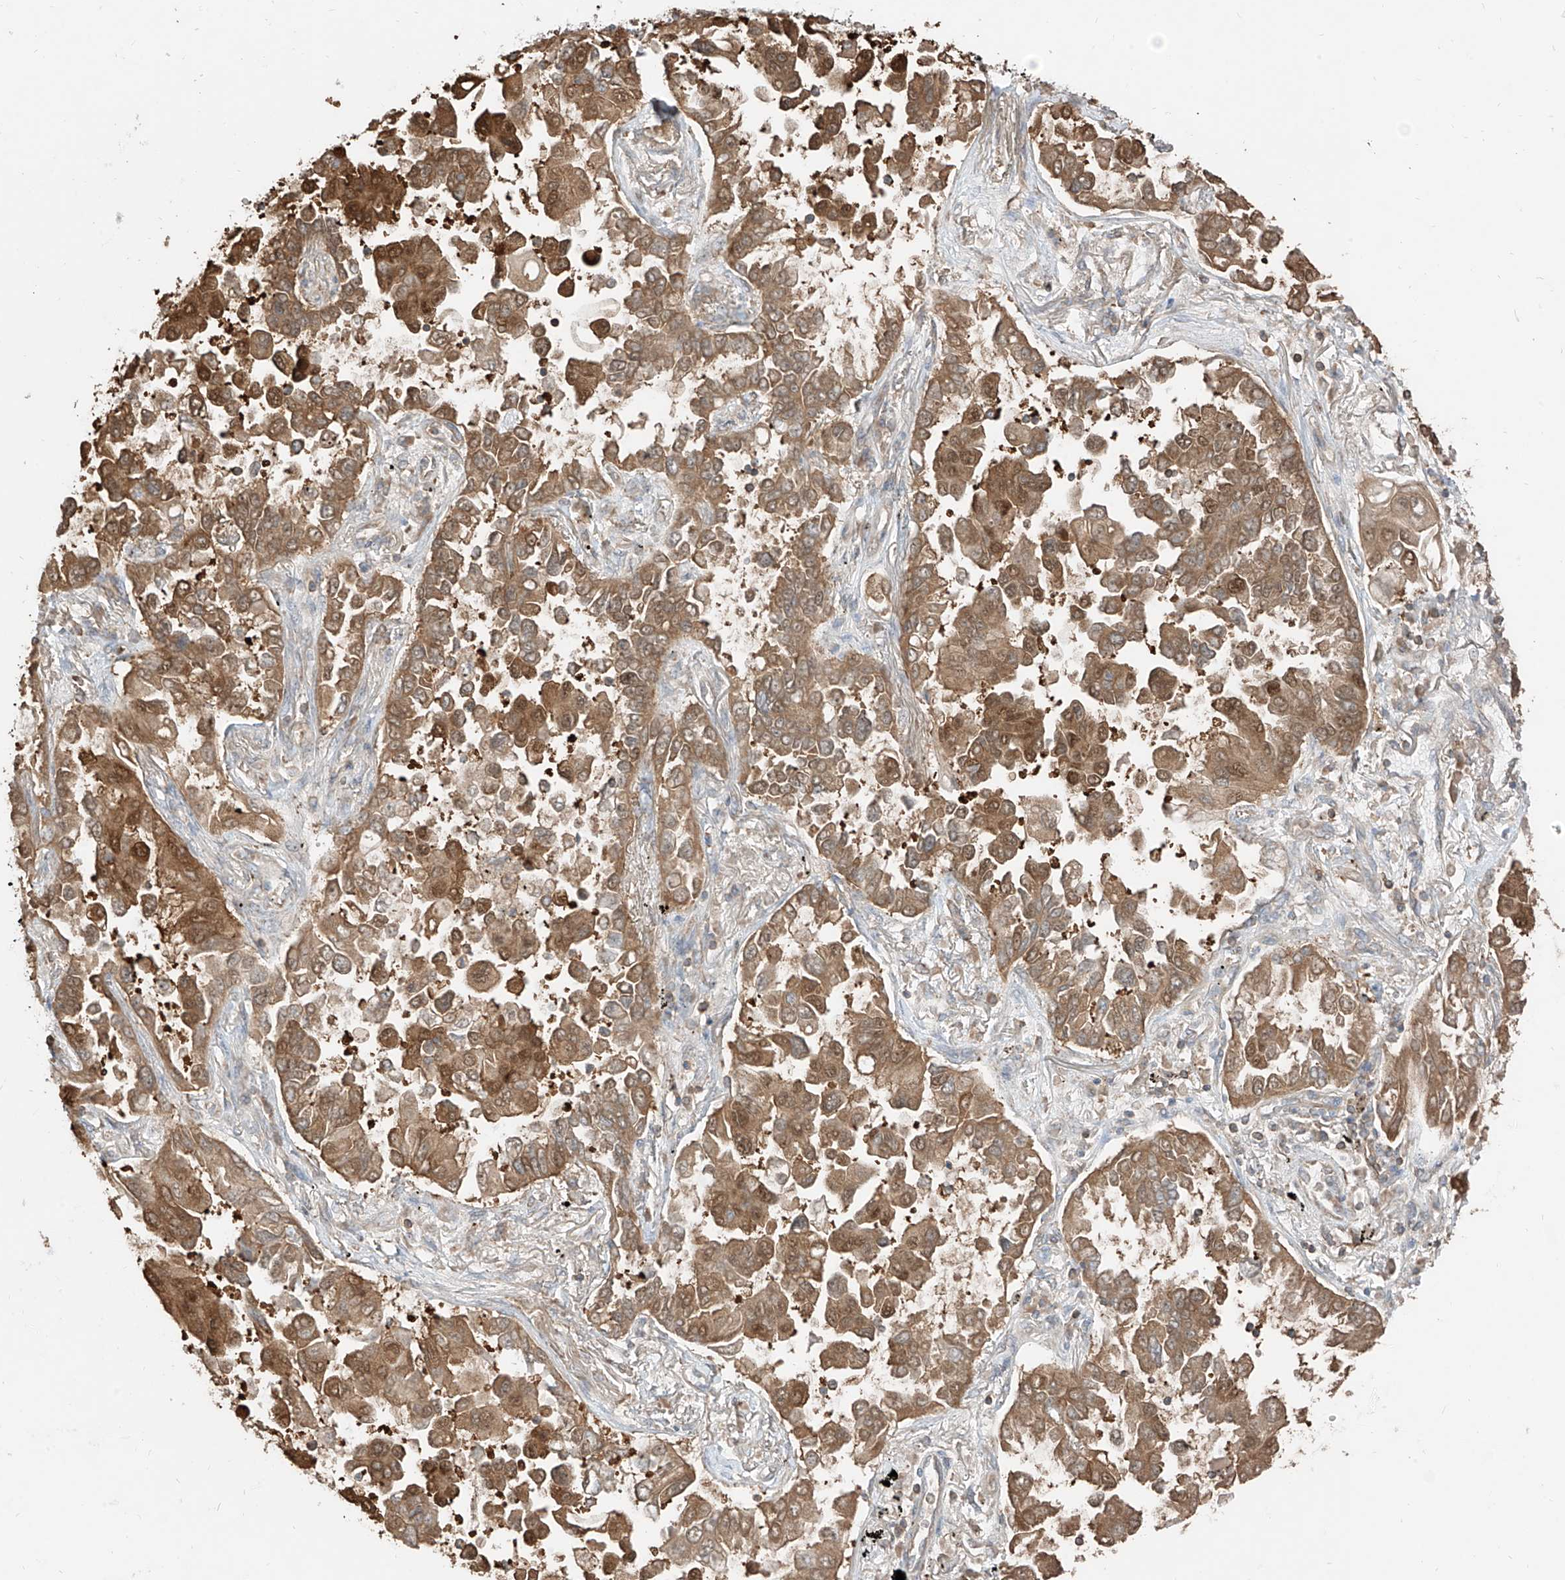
{"staining": {"intensity": "moderate", "quantity": ">75%", "location": "cytoplasmic/membranous"}, "tissue": "lung cancer", "cell_type": "Tumor cells", "image_type": "cancer", "snomed": [{"axis": "morphology", "description": "Adenocarcinoma, NOS"}, {"axis": "topography", "description": "Lung"}], "caption": "Protein staining demonstrates moderate cytoplasmic/membranous staining in approximately >75% of tumor cells in adenocarcinoma (lung).", "gene": "ETHE1", "patient": {"sex": "female", "age": 67}}